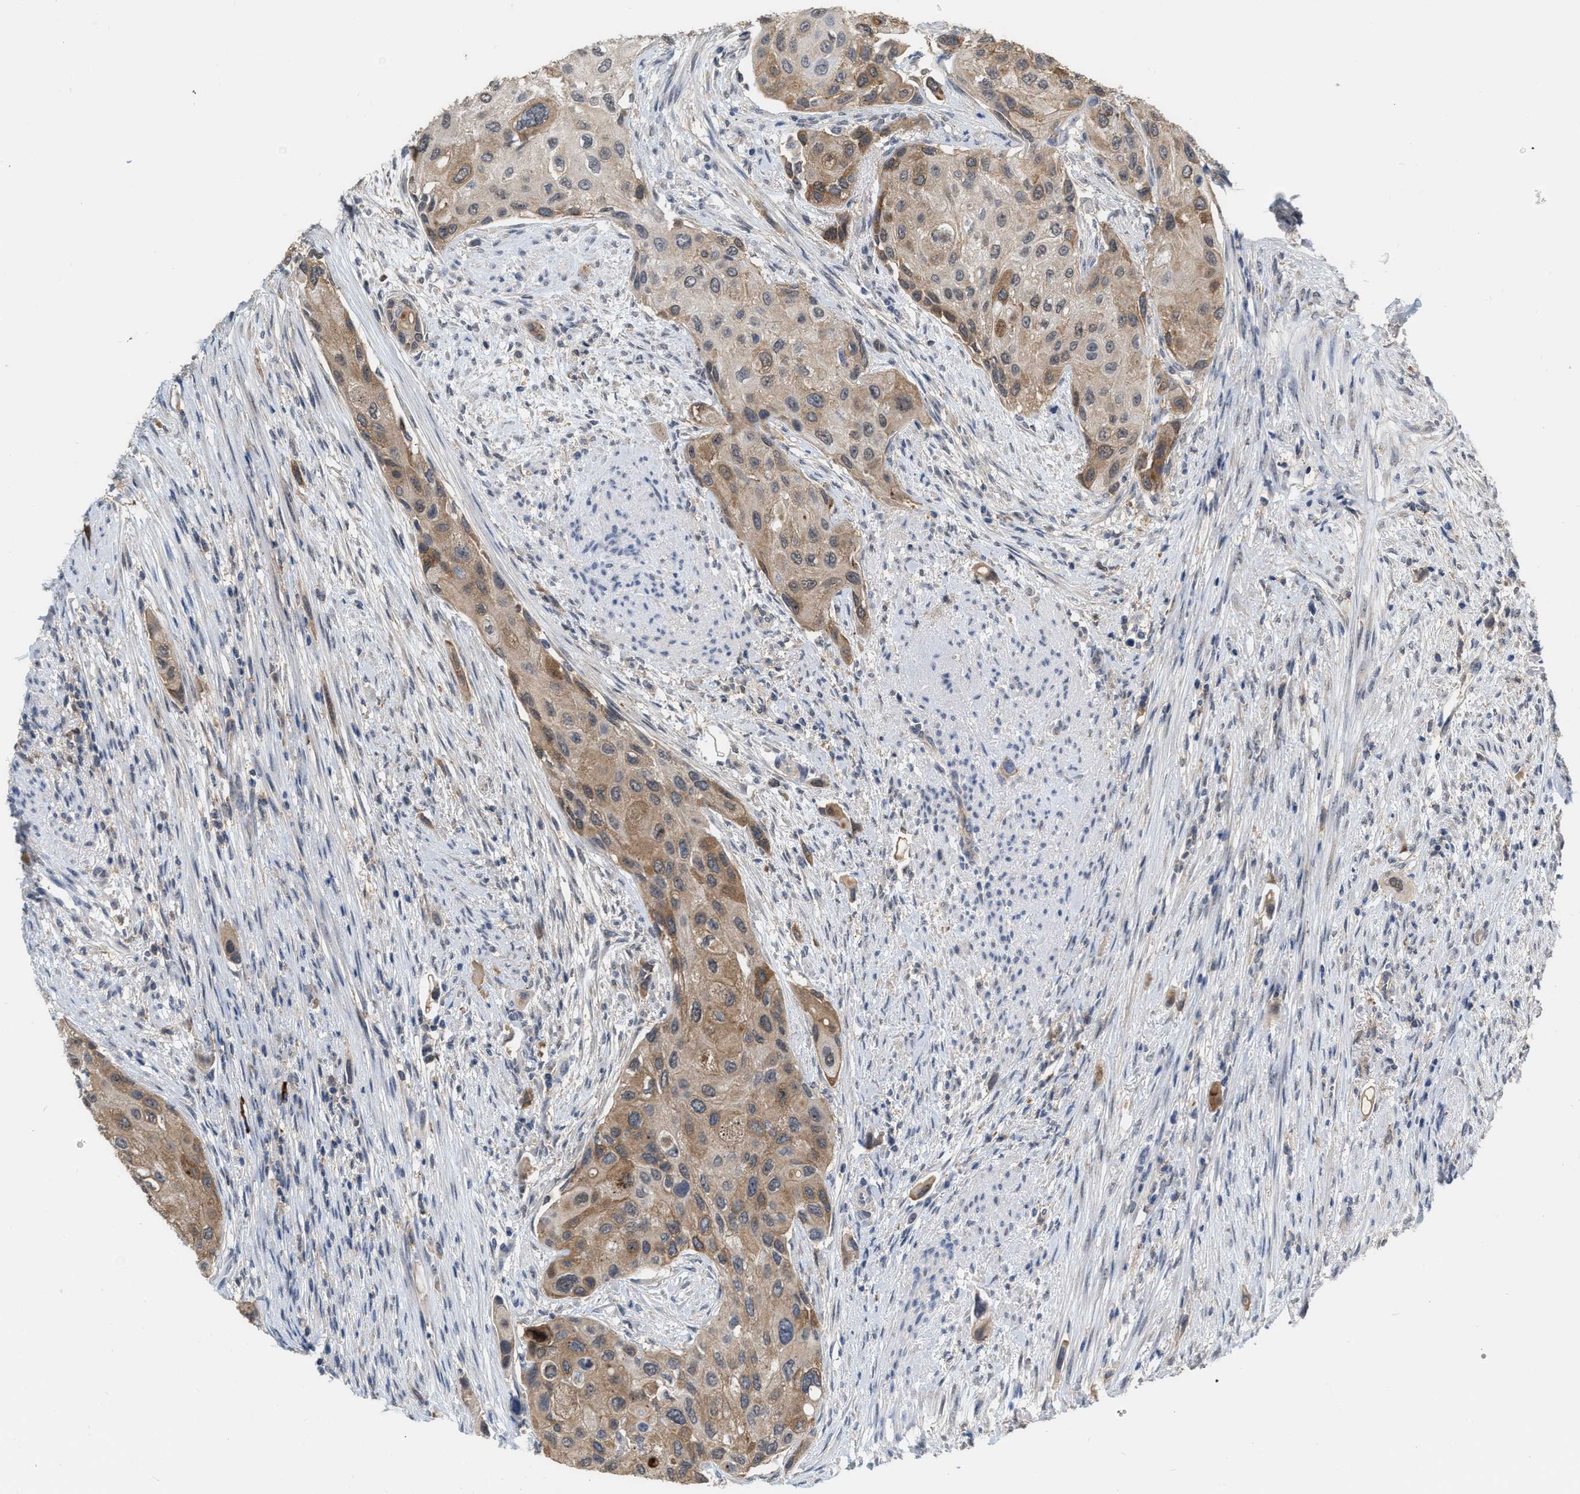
{"staining": {"intensity": "moderate", "quantity": ">75%", "location": "cytoplasmic/membranous"}, "tissue": "urothelial cancer", "cell_type": "Tumor cells", "image_type": "cancer", "snomed": [{"axis": "morphology", "description": "Urothelial carcinoma, High grade"}, {"axis": "topography", "description": "Urinary bladder"}], "caption": "This is an image of immunohistochemistry (IHC) staining of high-grade urothelial carcinoma, which shows moderate expression in the cytoplasmic/membranous of tumor cells.", "gene": "BAIAP2L1", "patient": {"sex": "female", "age": 56}}